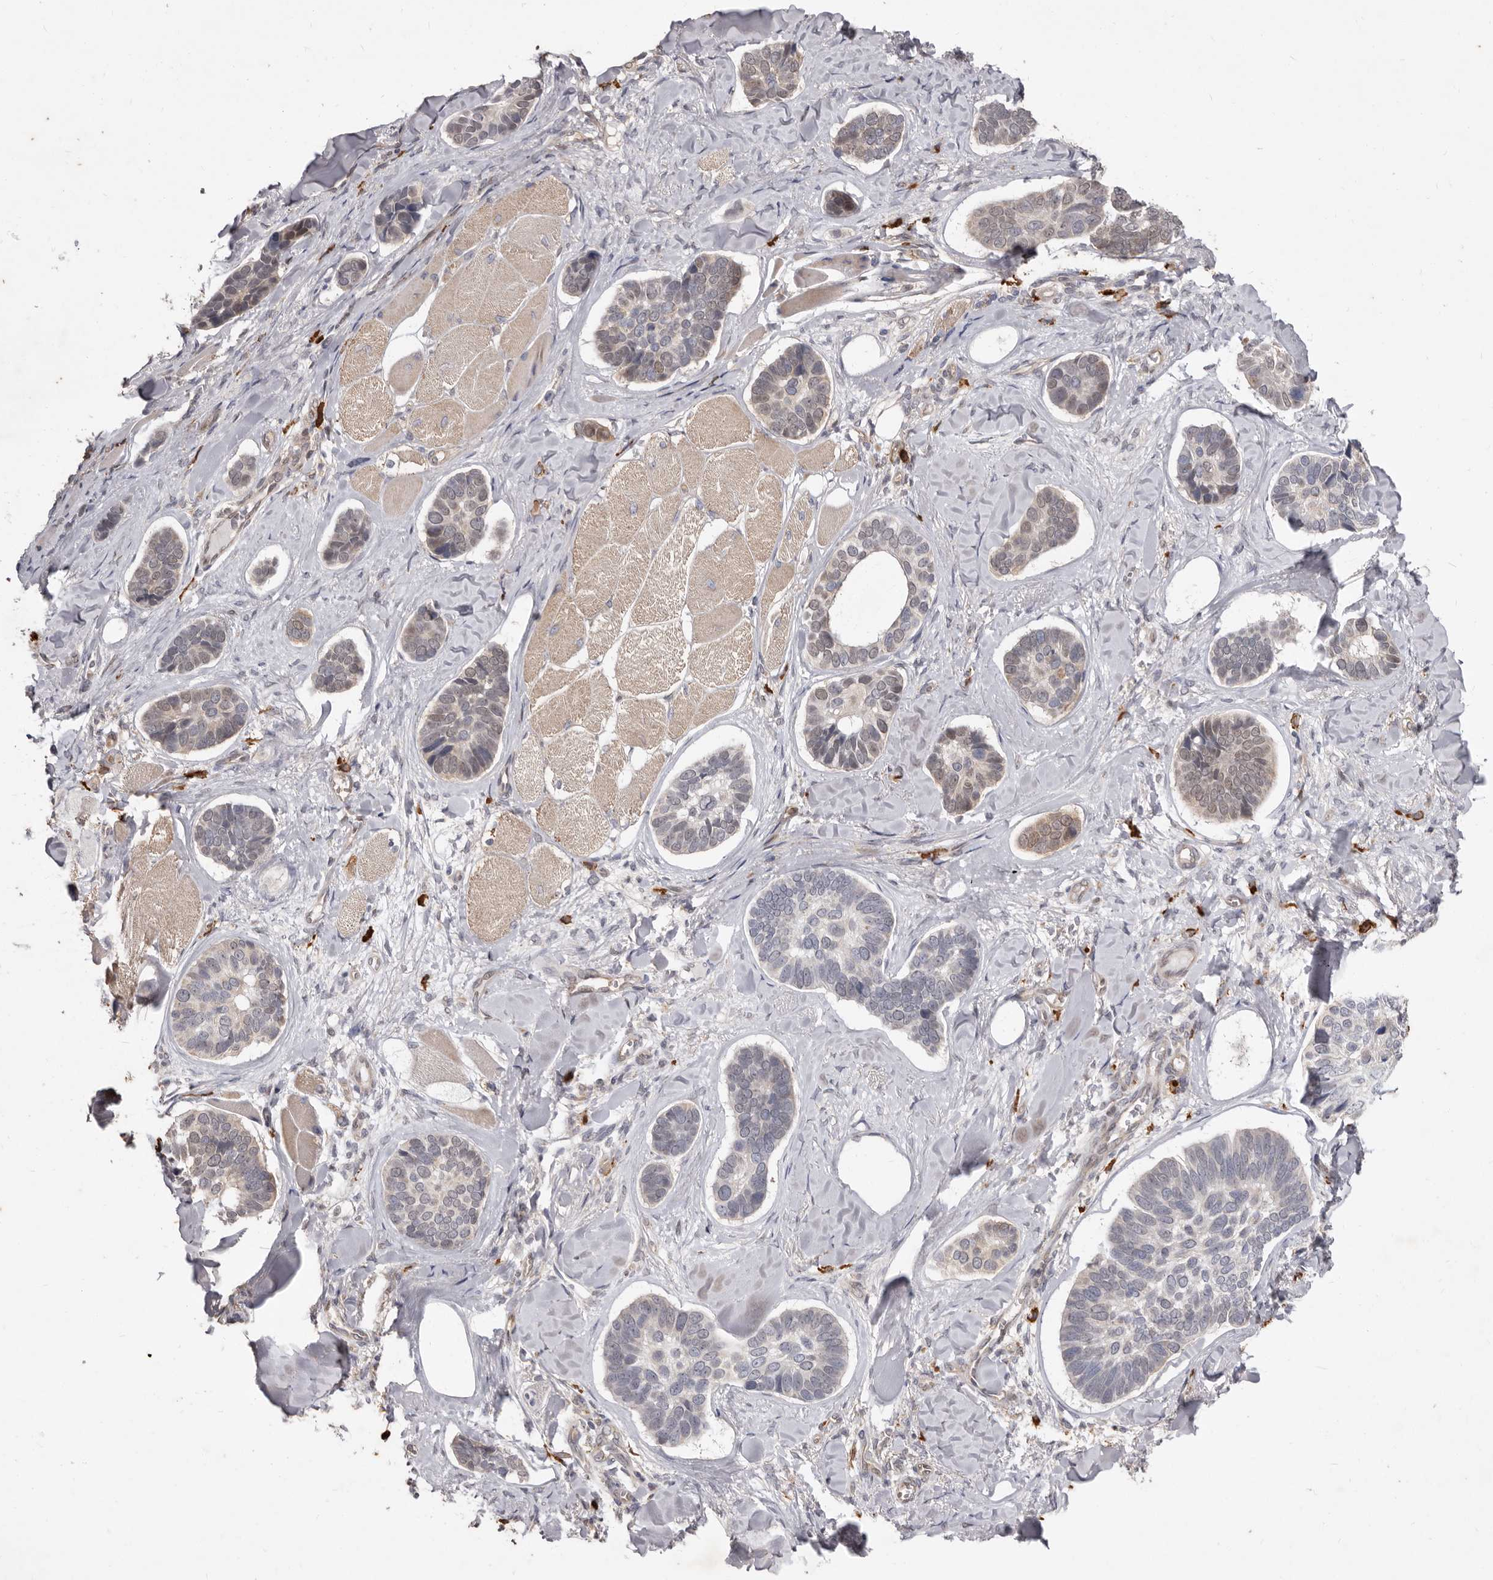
{"staining": {"intensity": "weak", "quantity": "<25%", "location": "cytoplasmic/membranous"}, "tissue": "skin cancer", "cell_type": "Tumor cells", "image_type": "cancer", "snomed": [{"axis": "morphology", "description": "Basal cell carcinoma"}, {"axis": "topography", "description": "Skin"}], "caption": "This is a micrograph of IHC staining of skin cancer (basal cell carcinoma), which shows no staining in tumor cells.", "gene": "ACLY", "patient": {"sex": "male", "age": 62}}